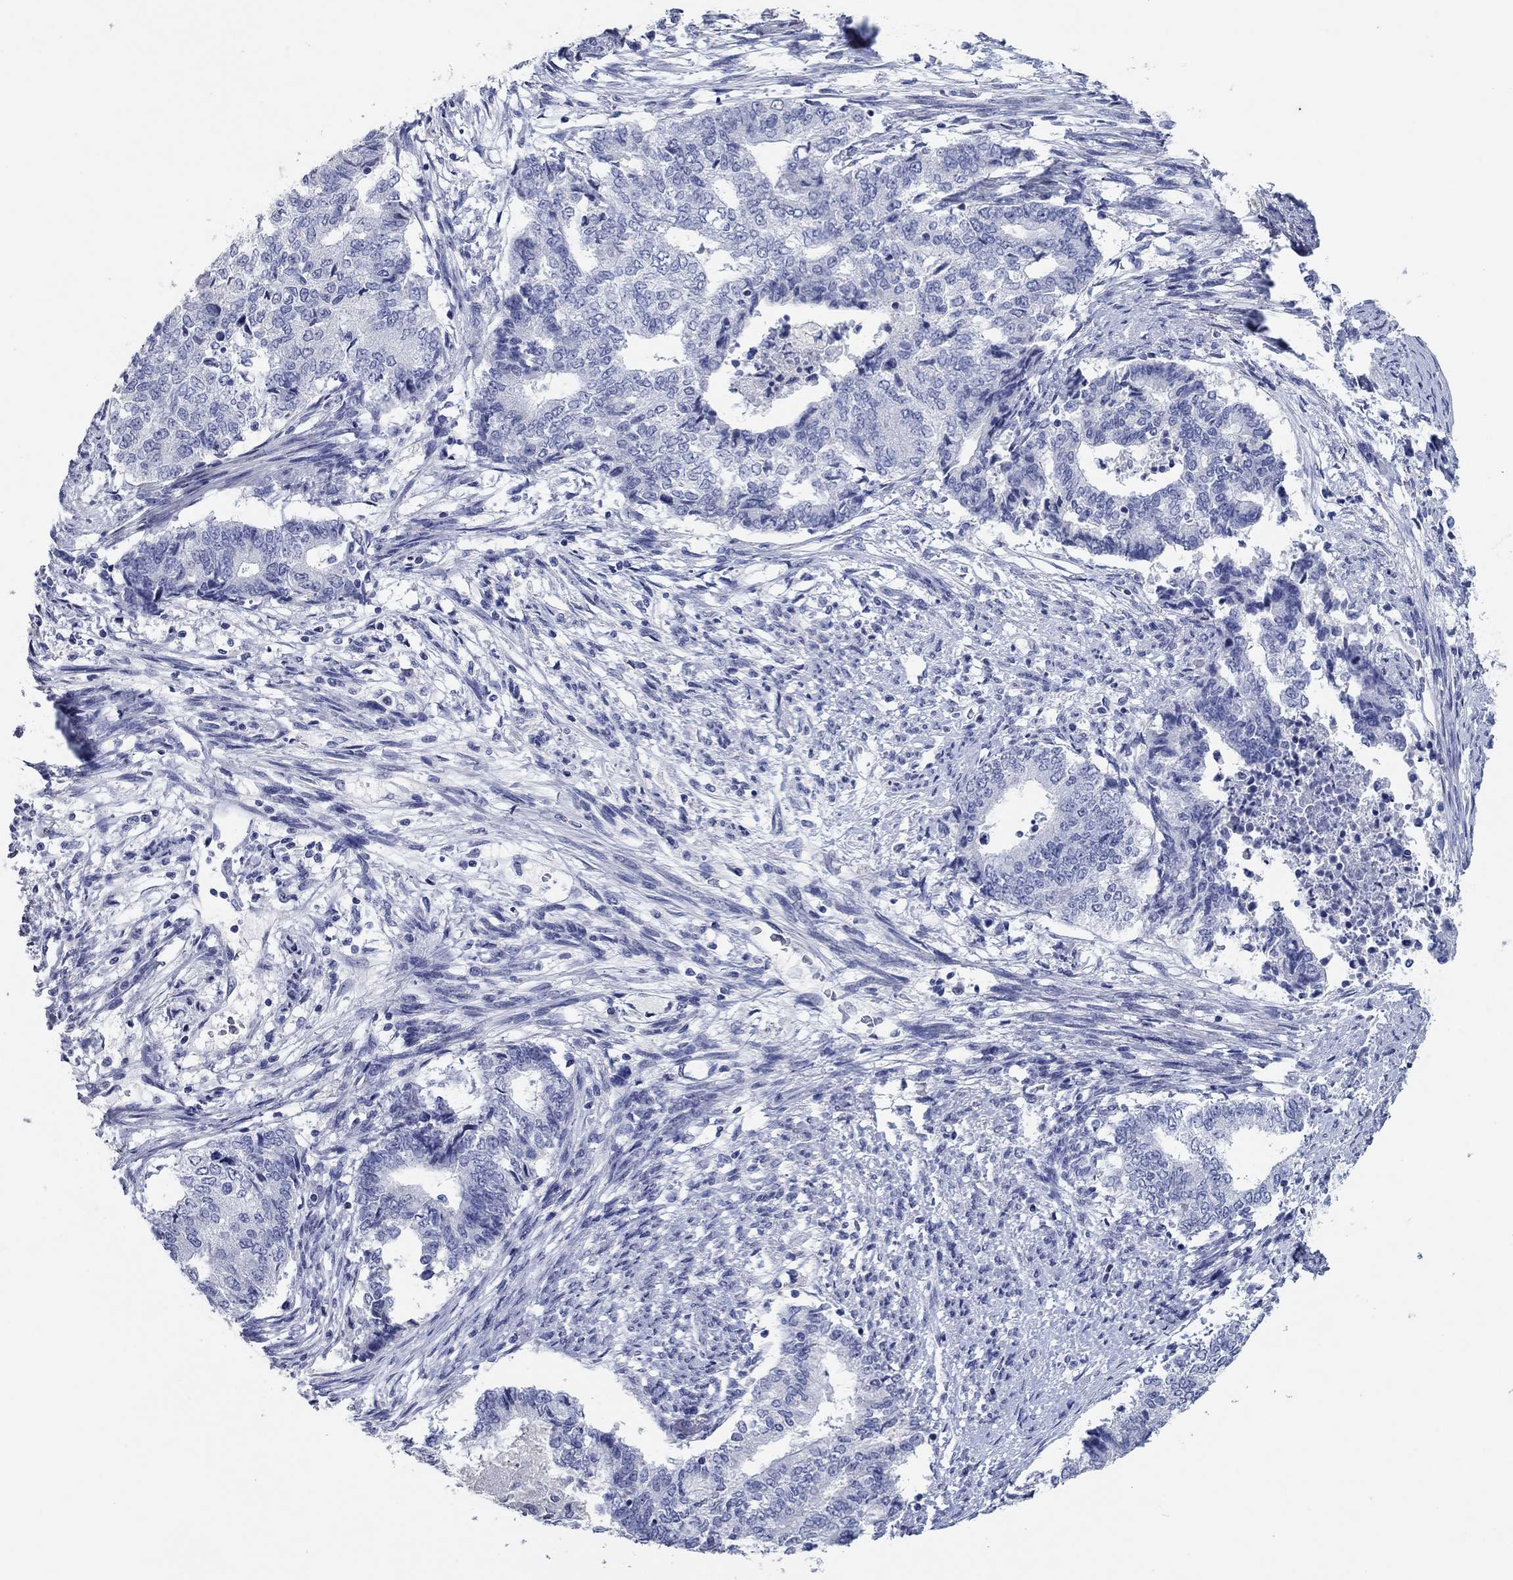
{"staining": {"intensity": "negative", "quantity": "none", "location": "none"}, "tissue": "endometrial cancer", "cell_type": "Tumor cells", "image_type": "cancer", "snomed": [{"axis": "morphology", "description": "Adenocarcinoma, NOS"}, {"axis": "topography", "description": "Endometrium"}], "caption": "DAB immunohistochemical staining of human endometrial cancer exhibits no significant staining in tumor cells.", "gene": "POU5F1", "patient": {"sex": "female", "age": 65}}